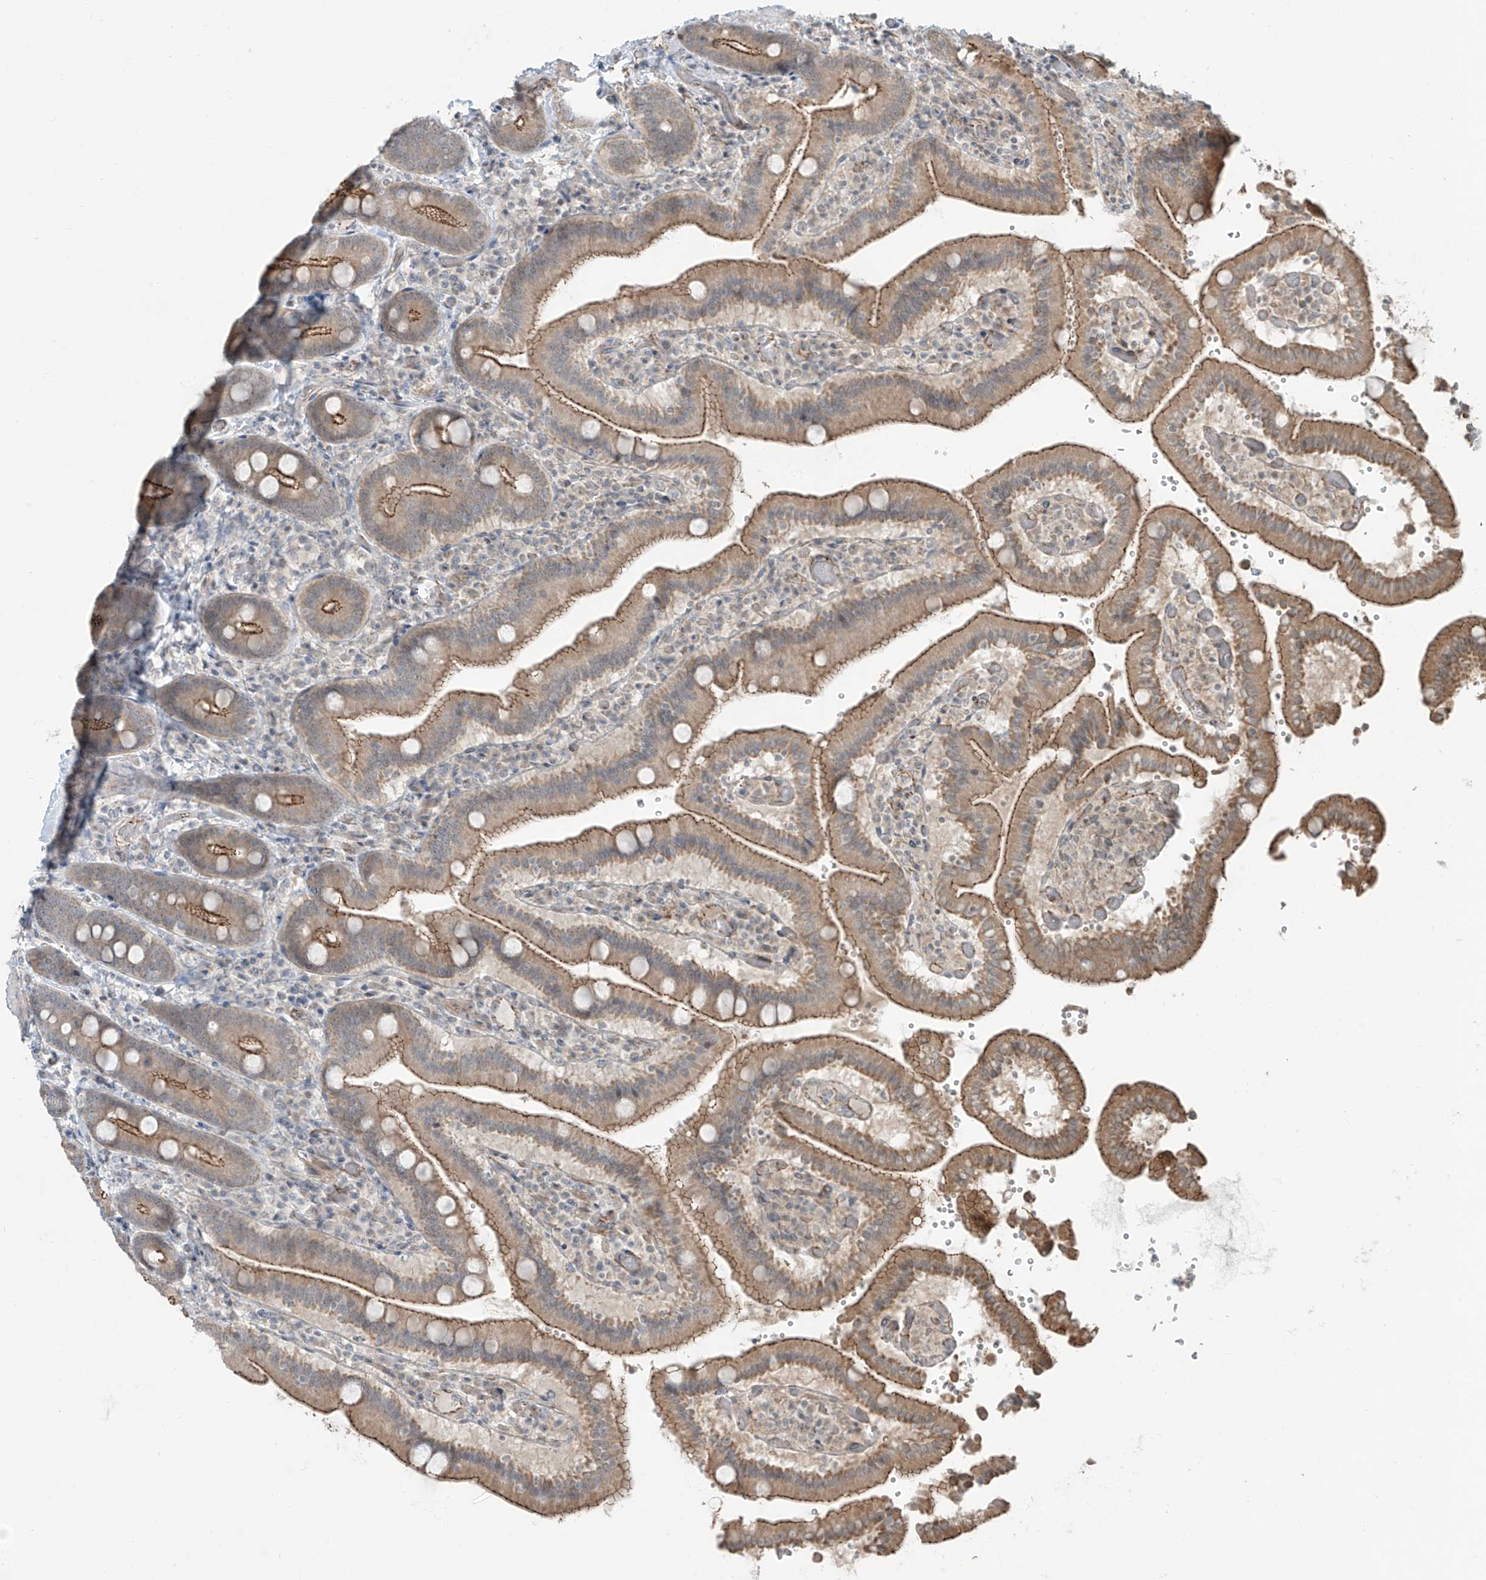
{"staining": {"intensity": "moderate", "quantity": ">75%", "location": "cytoplasmic/membranous"}, "tissue": "duodenum", "cell_type": "Glandular cells", "image_type": "normal", "snomed": [{"axis": "morphology", "description": "Normal tissue, NOS"}, {"axis": "topography", "description": "Duodenum"}], "caption": "High-magnification brightfield microscopy of unremarkable duodenum stained with DAB (3,3'-diaminobenzidine) (brown) and counterstained with hematoxylin (blue). glandular cells exhibit moderate cytoplasmic/membranous expression is identified in about>75% of cells.", "gene": "ZNF16", "patient": {"sex": "female", "age": 62}}